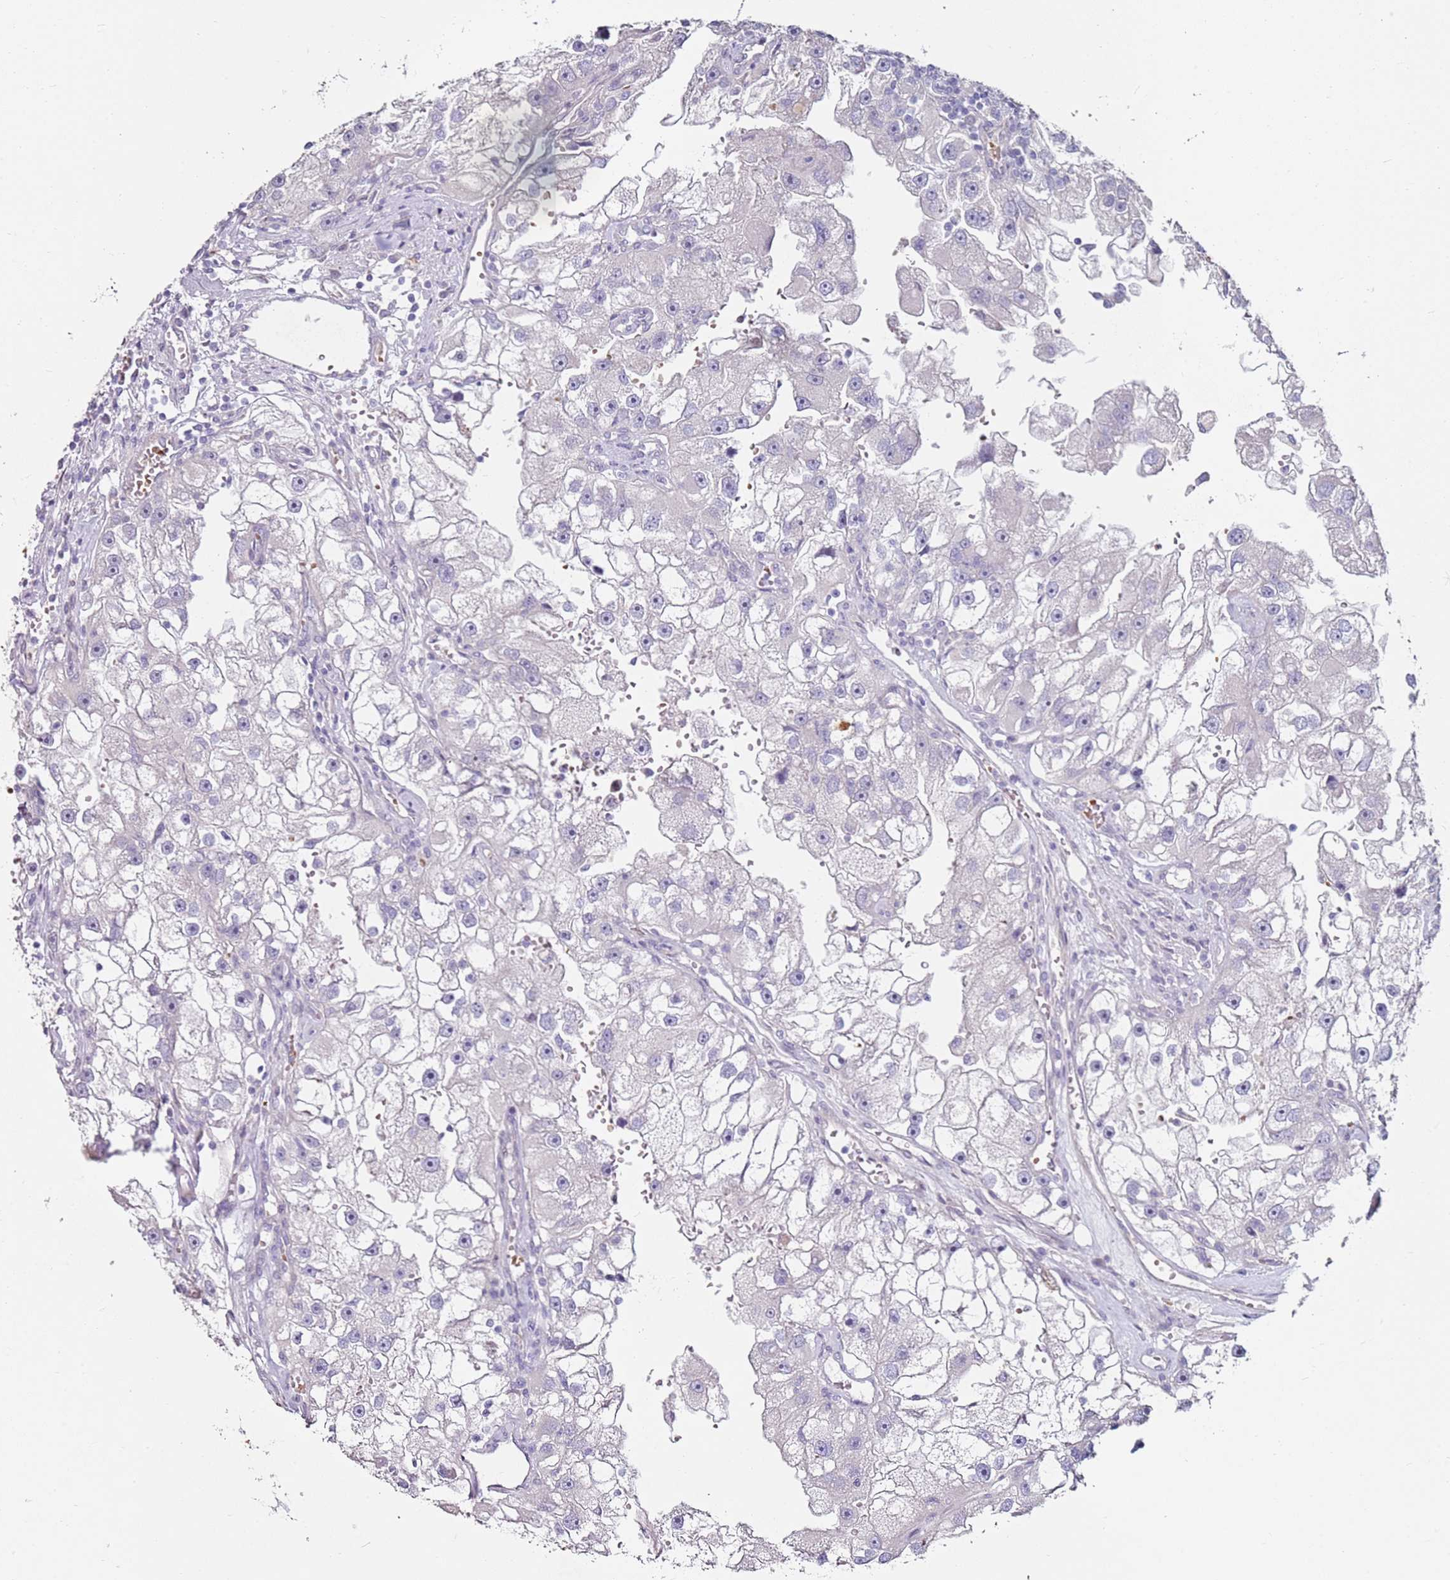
{"staining": {"intensity": "negative", "quantity": "none", "location": "none"}, "tissue": "renal cancer", "cell_type": "Tumor cells", "image_type": "cancer", "snomed": [{"axis": "morphology", "description": "Adenocarcinoma, NOS"}, {"axis": "topography", "description": "Kidney"}], "caption": "Immunohistochemistry (IHC) micrograph of human renal cancer stained for a protein (brown), which displays no staining in tumor cells.", "gene": "RARS2", "patient": {"sex": "male", "age": 63}}